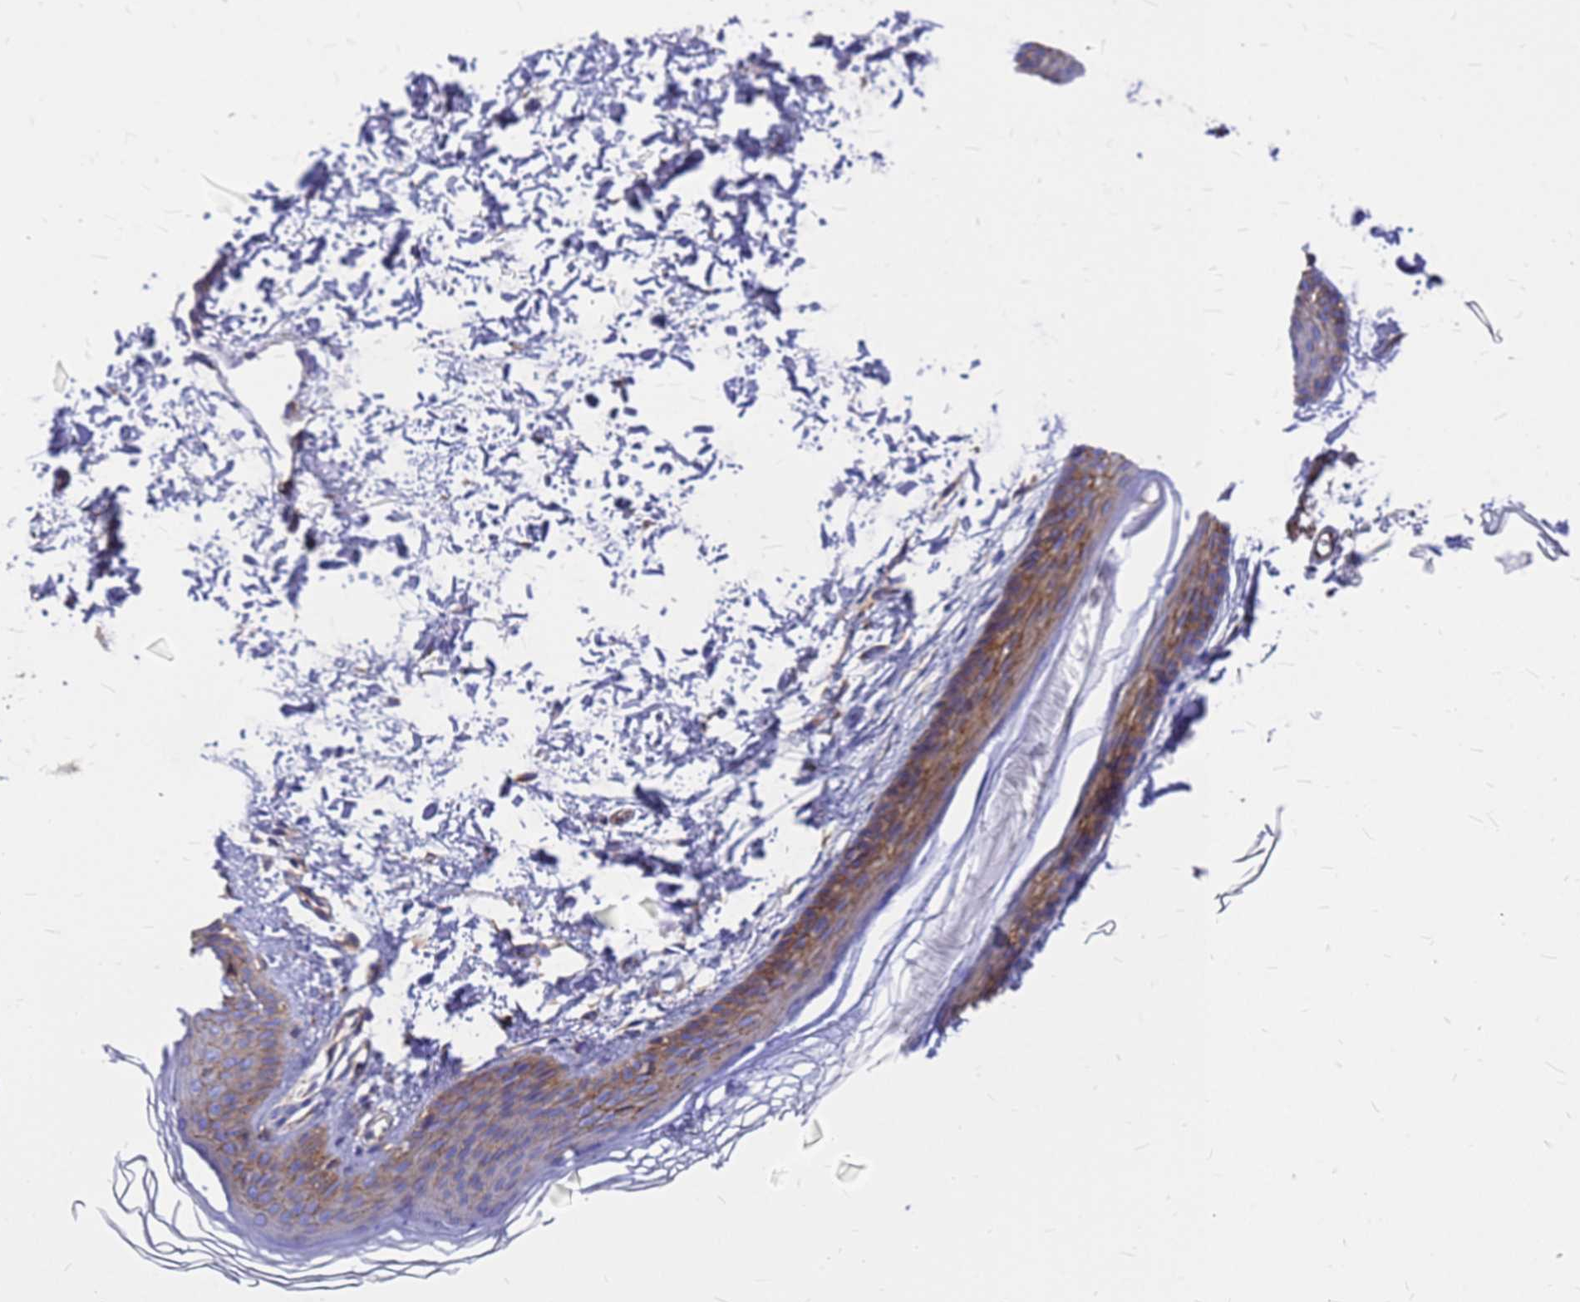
{"staining": {"intensity": "moderate", "quantity": "<25%", "location": "cytoplasmic/membranous"}, "tissue": "skin", "cell_type": "Fibroblasts", "image_type": "normal", "snomed": [{"axis": "morphology", "description": "Normal tissue, NOS"}, {"axis": "topography", "description": "Skin"}], "caption": "Skin stained with DAB (3,3'-diaminobenzidine) immunohistochemistry demonstrates low levels of moderate cytoplasmic/membranous staining in about <25% of fibroblasts.", "gene": "FBXW5", "patient": {"sex": "female", "age": 27}}